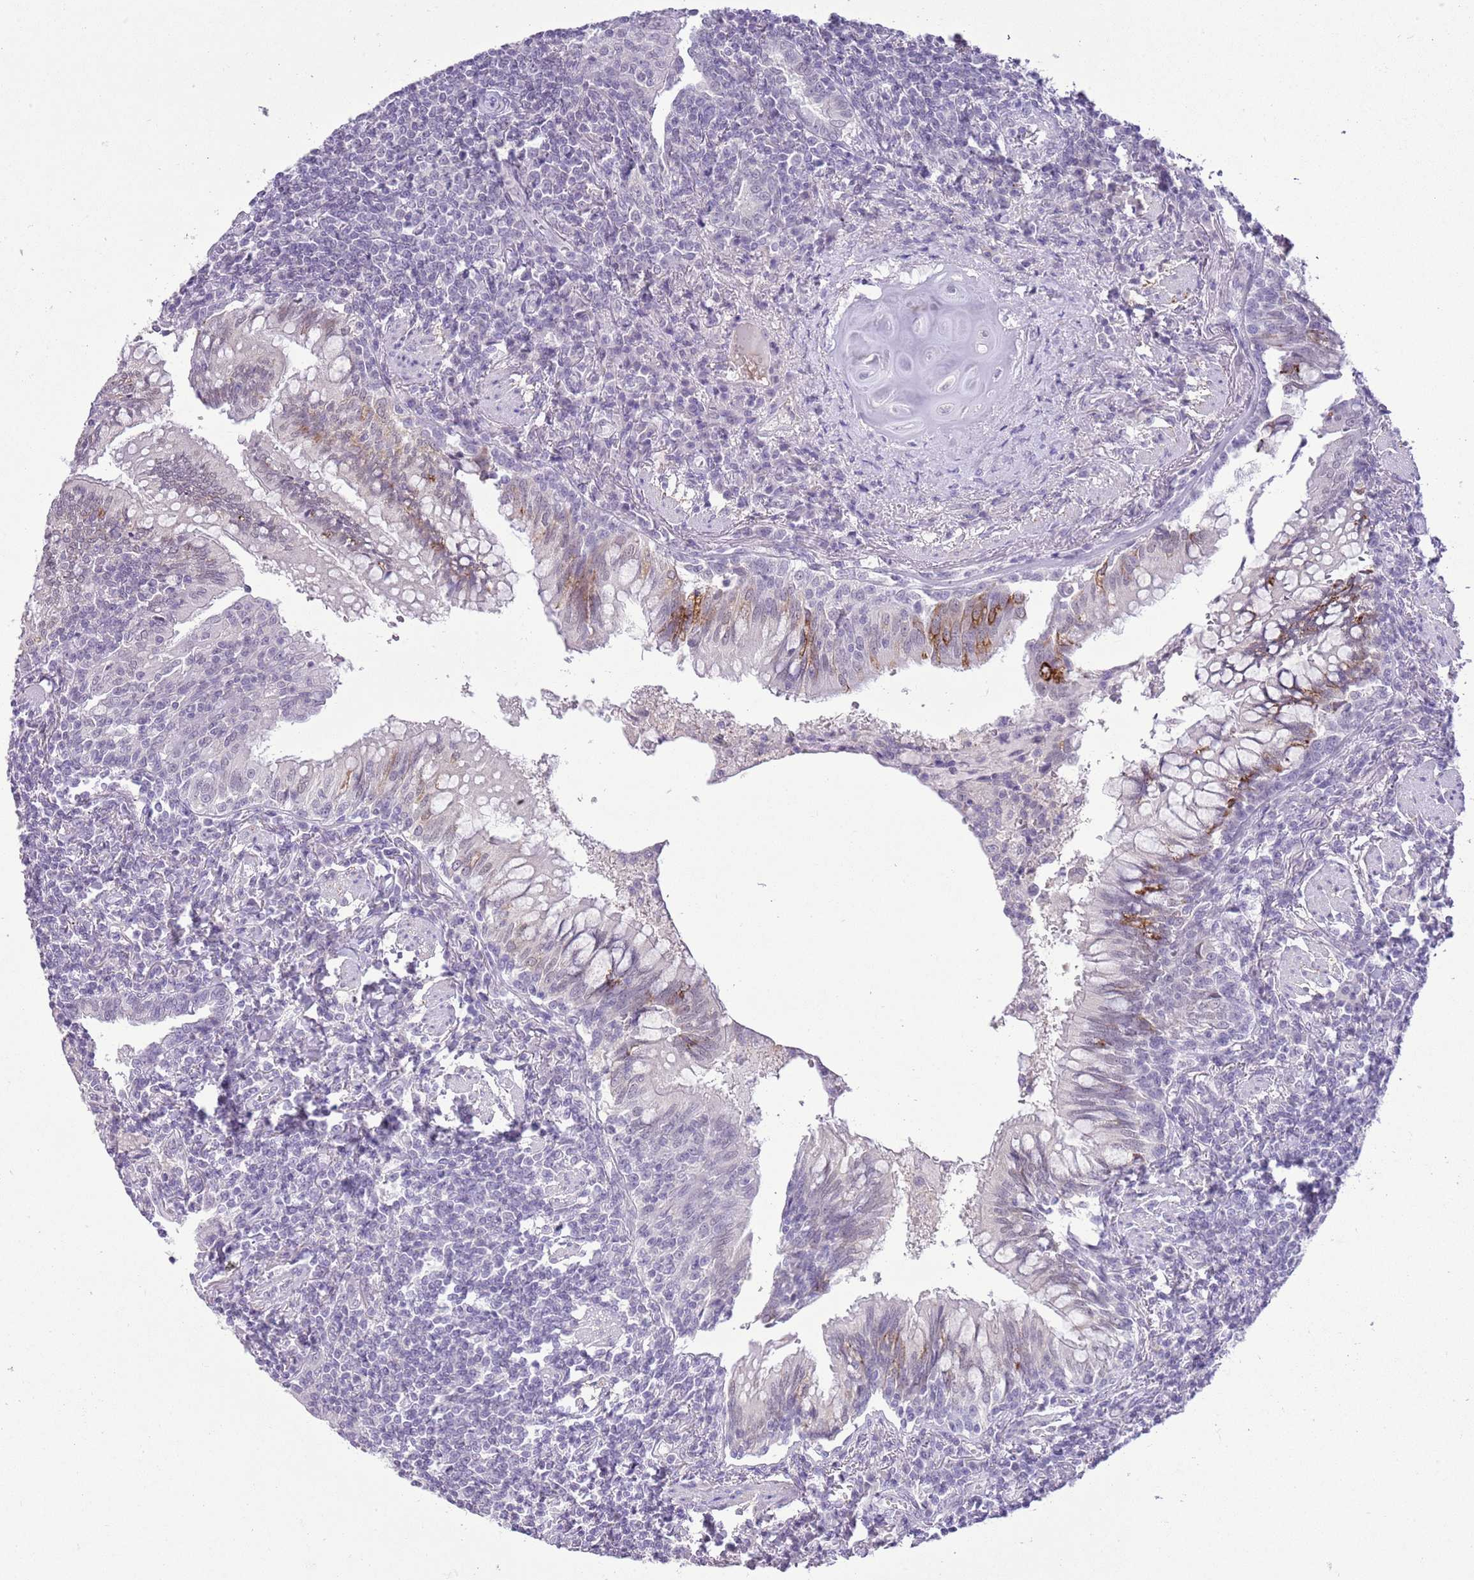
{"staining": {"intensity": "negative", "quantity": "none", "location": "none"}, "tissue": "lymphoma", "cell_type": "Tumor cells", "image_type": "cancer", "snomed": [{"axis": "morphology", "description": "Malignant lymphoma, non-Hodgkin's type, Low grade"}, {"axis": "topography", "description": "Lung"}], "caption": "Low-grade malignant lymphoma, non-Hodgkin's type was stained to show a protein in brown. There is no significant expression in tumor cells. (DAB (3,3'-diaminobenzidine) immunohistochemistry visualized using brightfield microscopy, high magnification).", "gene": "MIDN", "patient": {"sex": "female", "age": 71}}